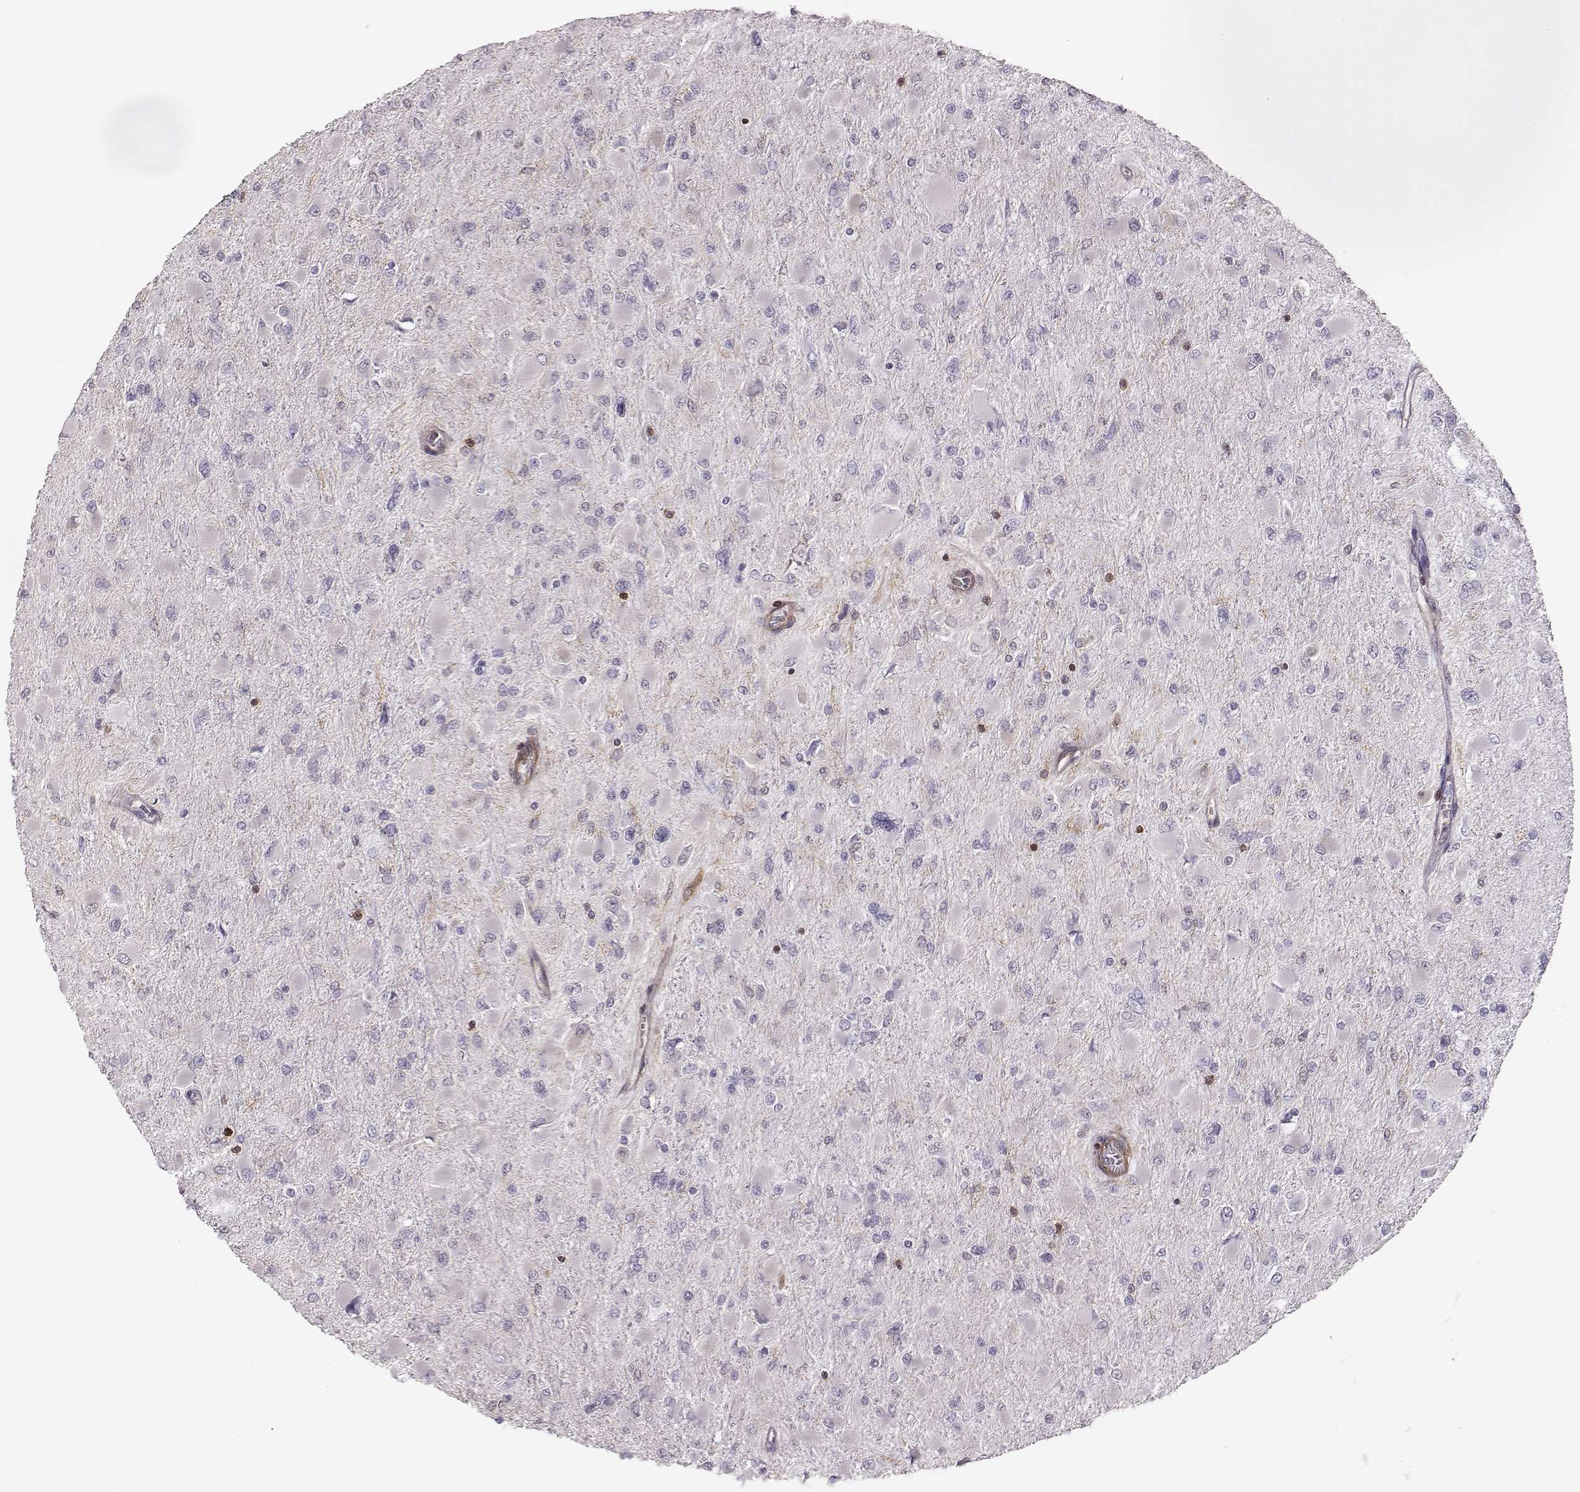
{"staining": {"intensity": "negative", "quantity": "none", "location": "none"}, "tissue": "glioma", "cell_type": "Tumor cells", "image_type": "cancer", "snomed": [{"axis": "morphology", "description": "Glioma, malignant, High grade"}, {"axis": "topography", "description": "Cerebral cortex"}], "caption": "Tumor cells are negative for brown protein staining in glioma.", "gene": "ZYX", "patient": {"sex": "female", "age": 36}}